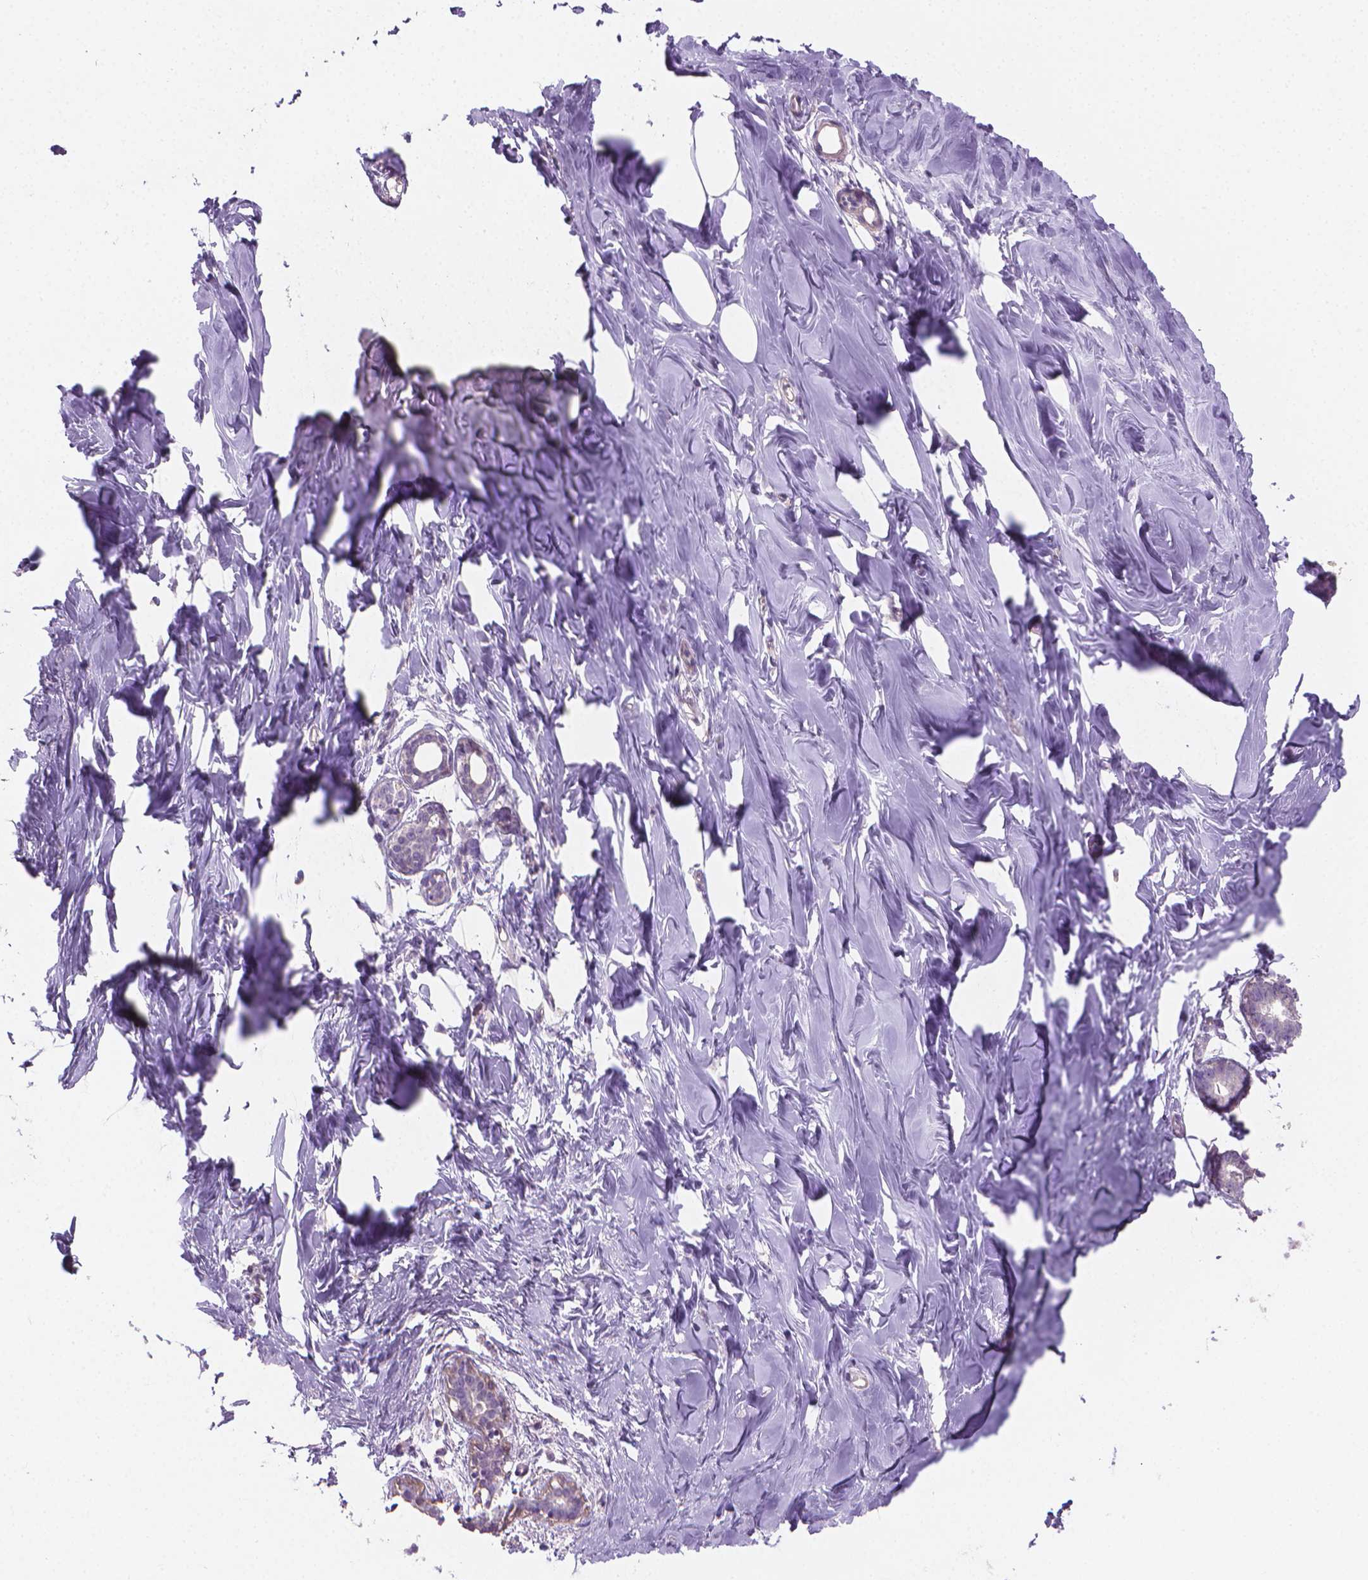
{"staining": {"intensity": "negative", "quantity": "none", "location": "none"}, "tissue": "breast", "cell_type": "Adipocytes", "image_type": "normal", "snomed": [{"axis": "morphology", "description": "Normal tissue, NOS"}, {"axis": "topography", "description": "Breast"}], "caption": "Breast stained for a protein using IHC reveals no positivity adipocytes.", "gene": "GSDMA", "patient": {"sex": "female", "age": 27}}